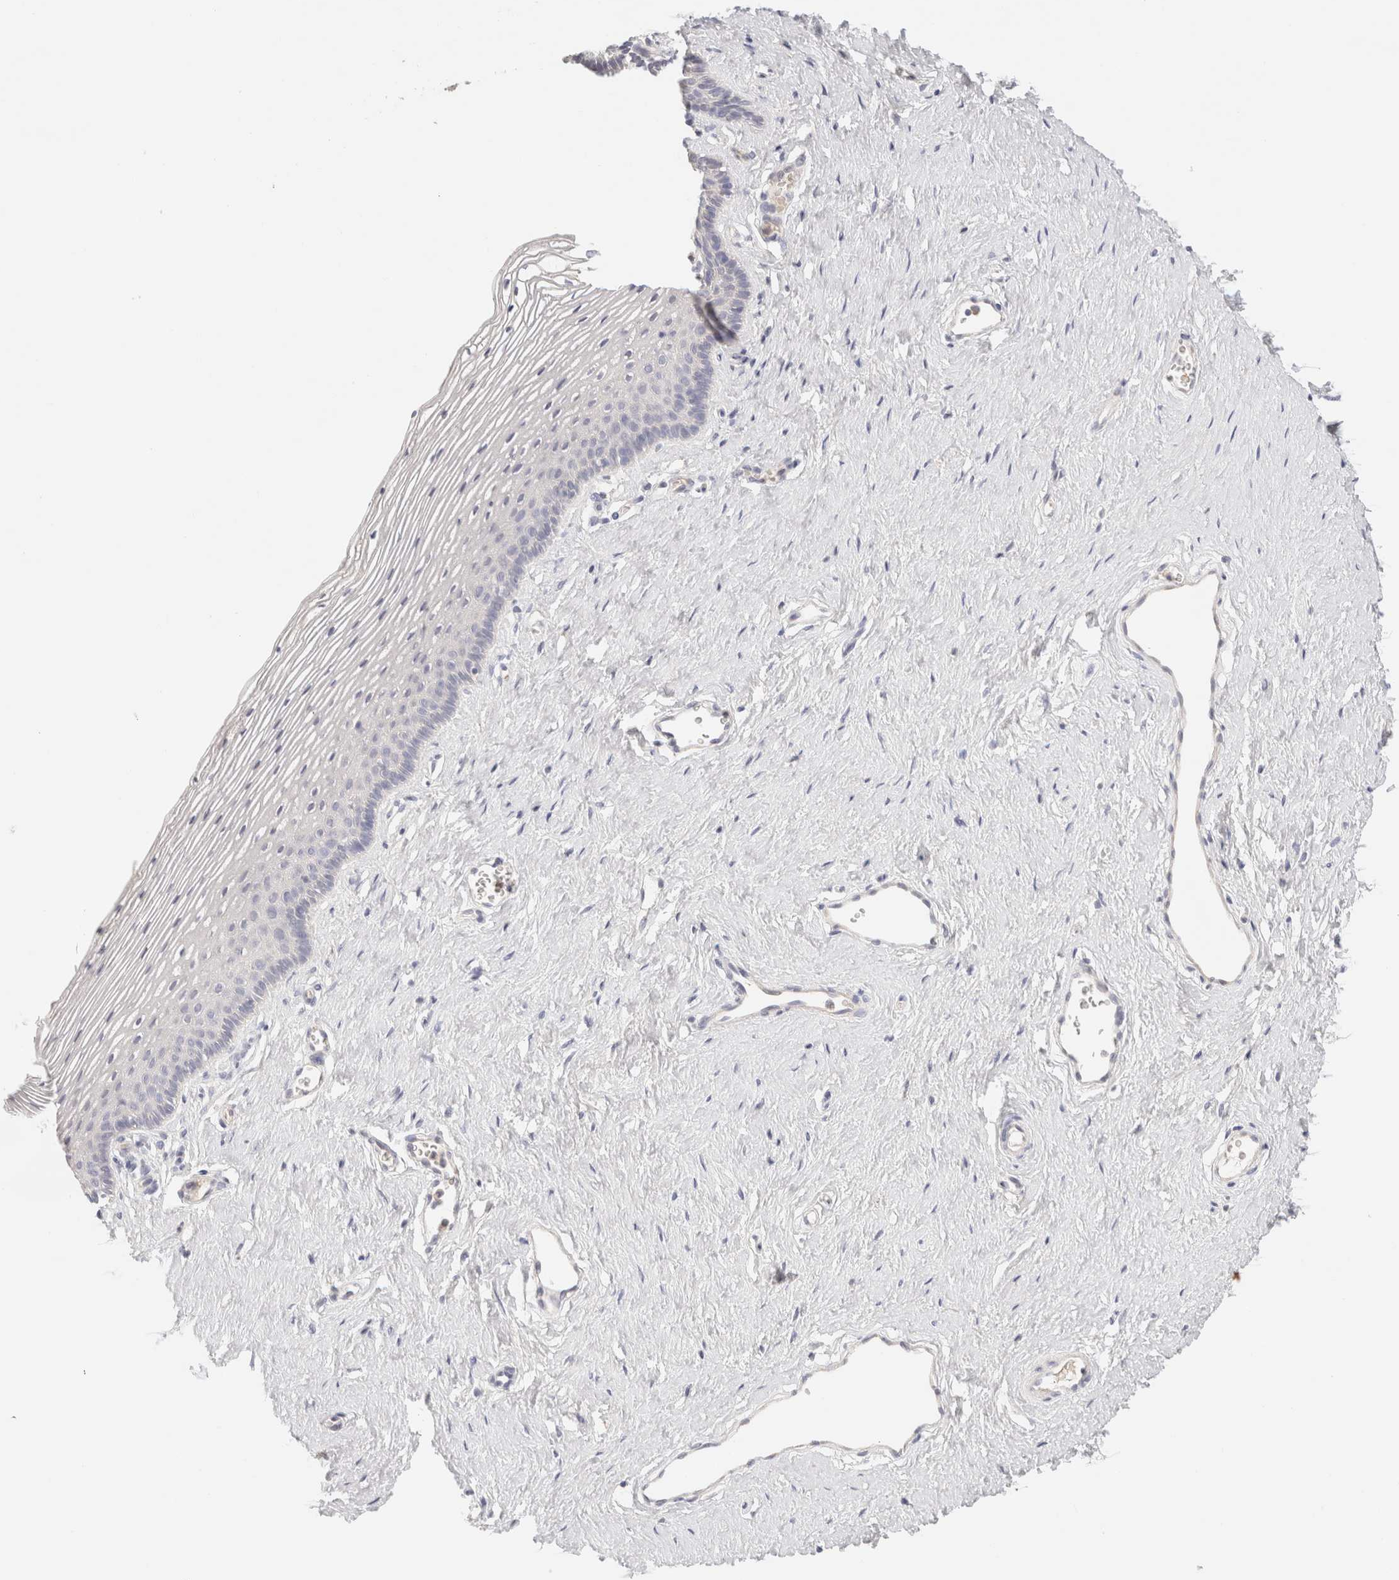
{"staining": {"intensity": "negative", "quantity": "none", "location": "none"}, "tissue": "vagina", "cell_type": "Squamous epithelial cells", "image_type": "normal", "snomed": [{"axis": "morphology", "description": "Normal tissue, NOS"}, {"axis": "topography", "description": "Vagina"}], "caption": "Human vagina stained for a protein using immunohistochemistry demonstrates no positivity in squamous epithelial cells.", "gene": "SCGB2A2", "patient": {"sex": "female", "age": 32}}